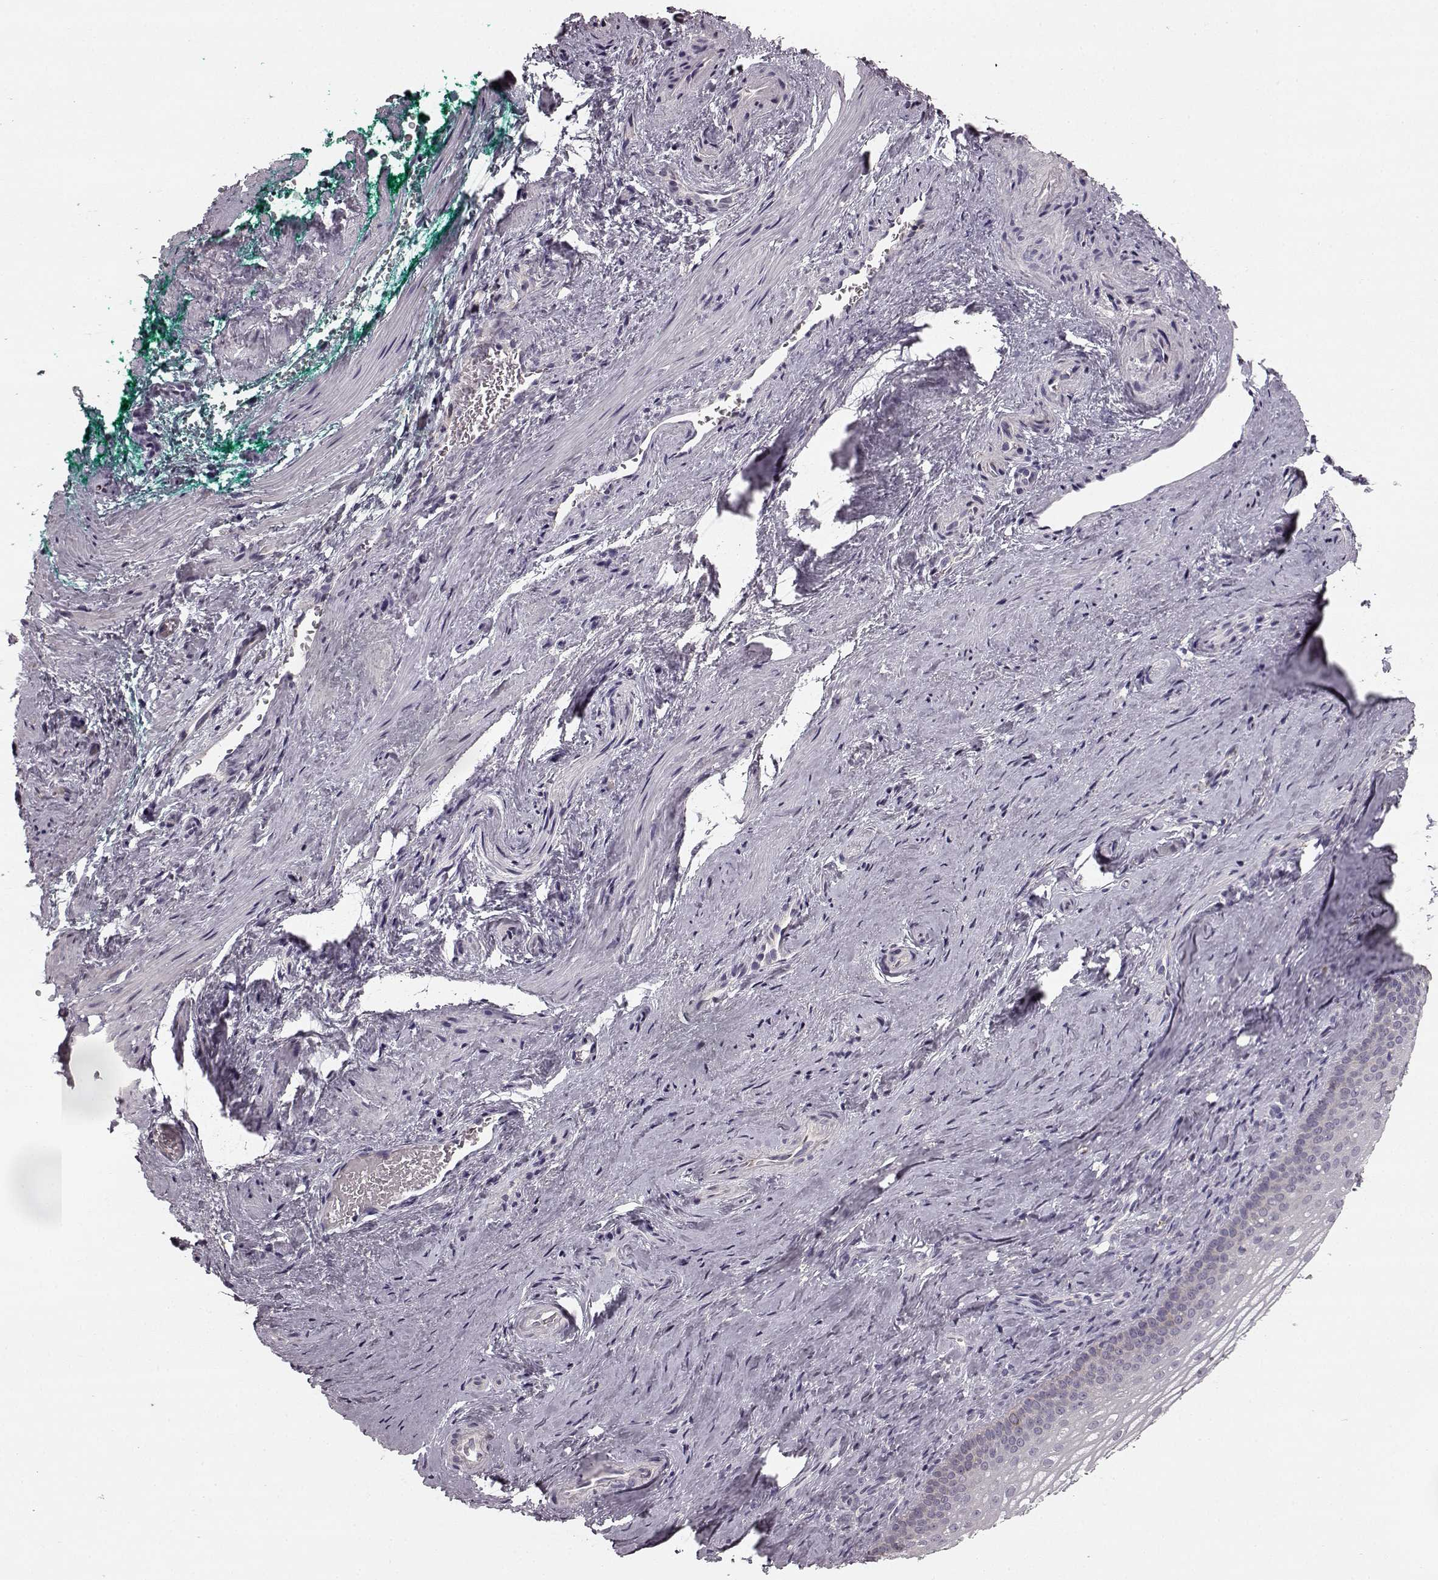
{"staining": {"intensity": "negative", "quantity": "none", "location": "none"}, "tissue": "vagina", "cell_type": "Squamous epithelial cells", "image_type": "normal", "snomed": [{"axis": "morphology", "description": "Normal tissue, NOS"}, {"axis": "topography", "description": "Vagina"}], "caption": "The immunohistochemistry photomicrograph has no significant staining in squamous epithelial cells of vagina. Nuclei are stained in blue.", "gene": "HMMR", "patient": {"sex": "female", "age": 44}}